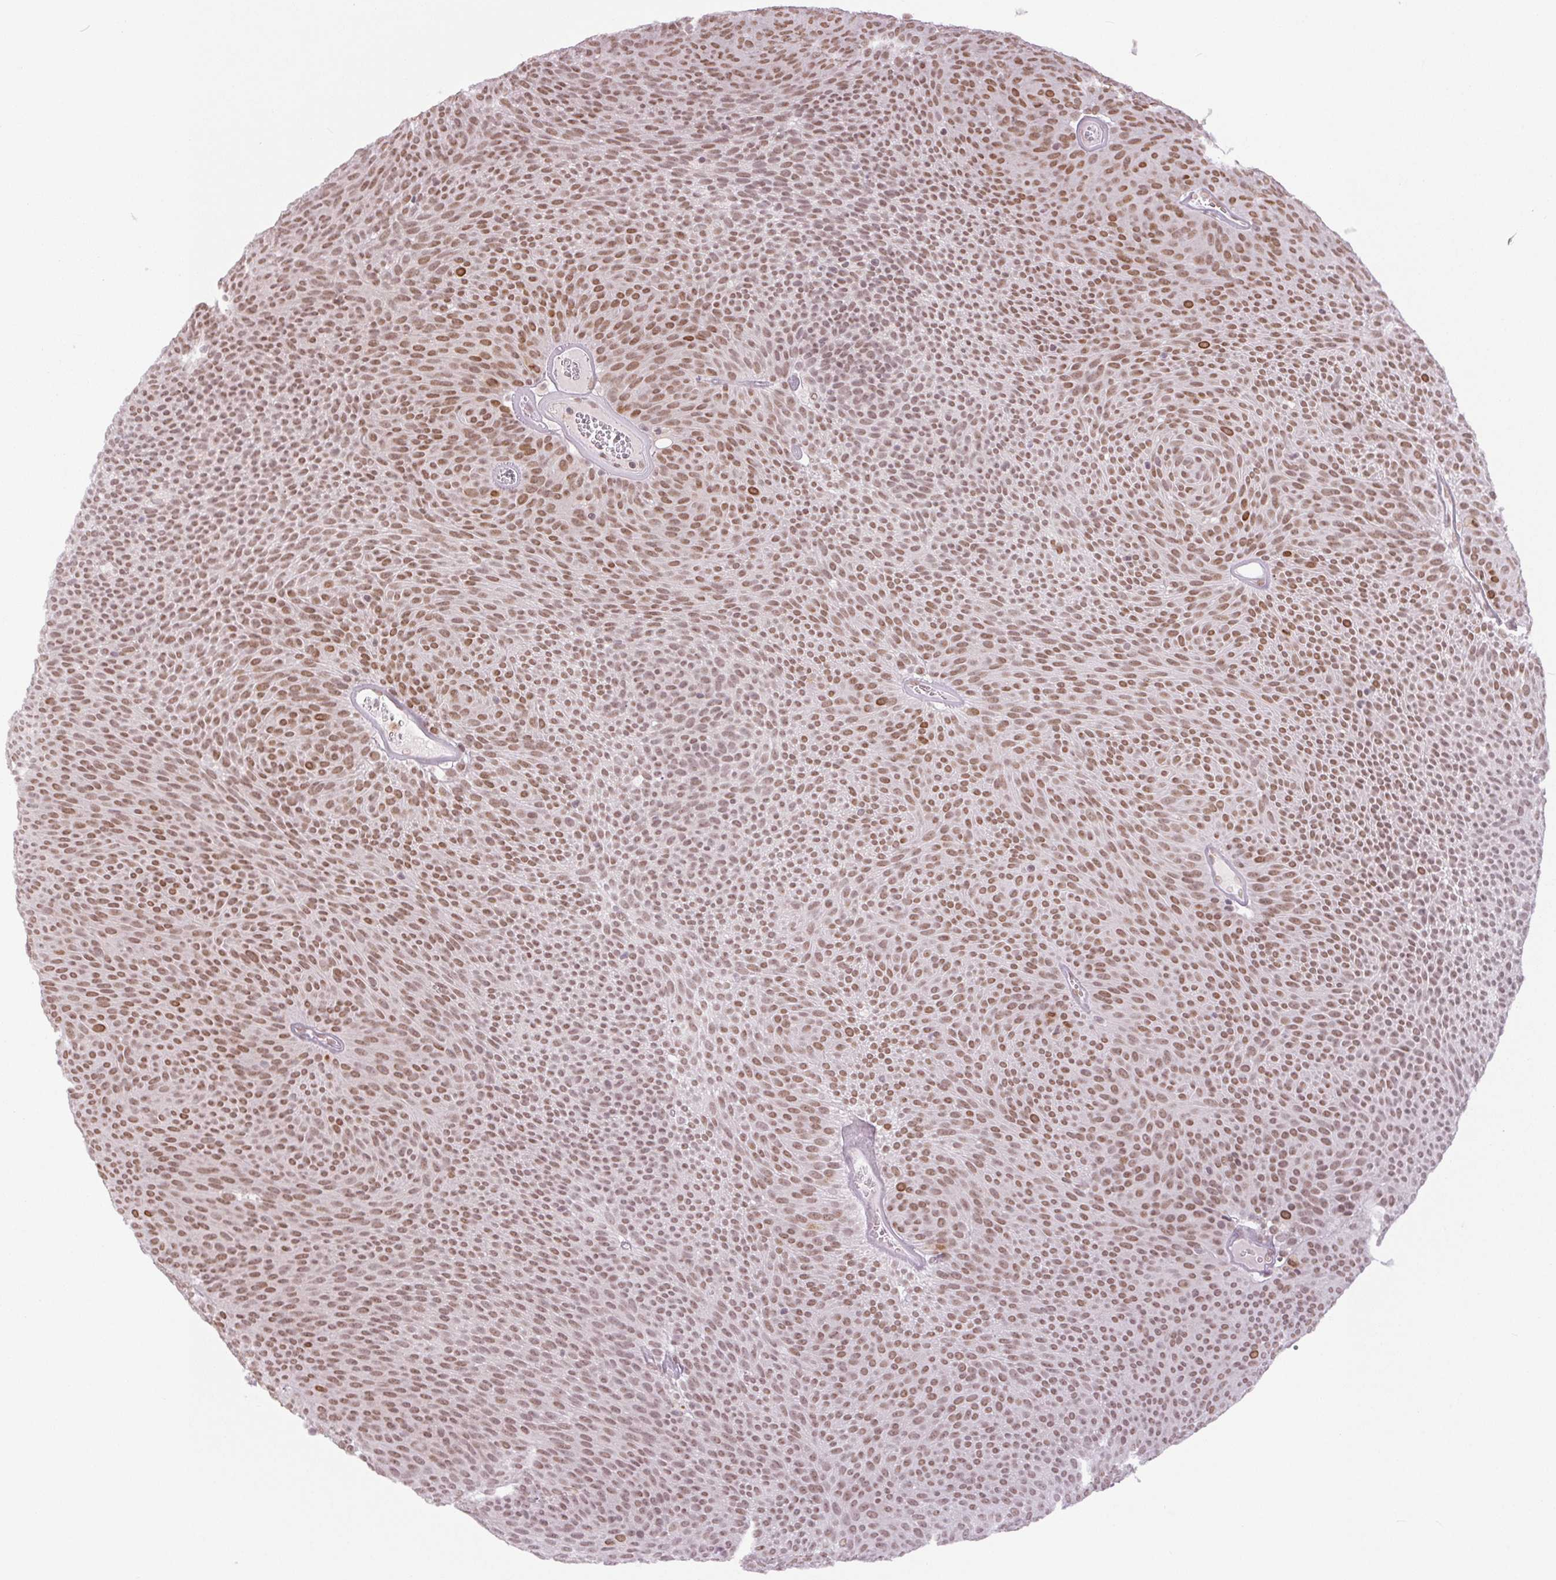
{"staining": {"intensity": "moderate", "quantity": ">75%", "location": "nuclear"}, "tissue": "urothelial cancer", "cell_type": "Tumor cells", "image_type": "cancer", "snomed": [{"axis": "morphology", "description": "Urothelial carcinoma, Low grade"}, {"axis": "topography", "description": "Urinary bladder"}], "caption": "This is an image of IHC staining of urothelial carcinoma (low-grade), which shows moderate staining in the nuclear of tumor cells.", "gene": "SMIM6", "patient": {"sex": "male", "age": 77}}